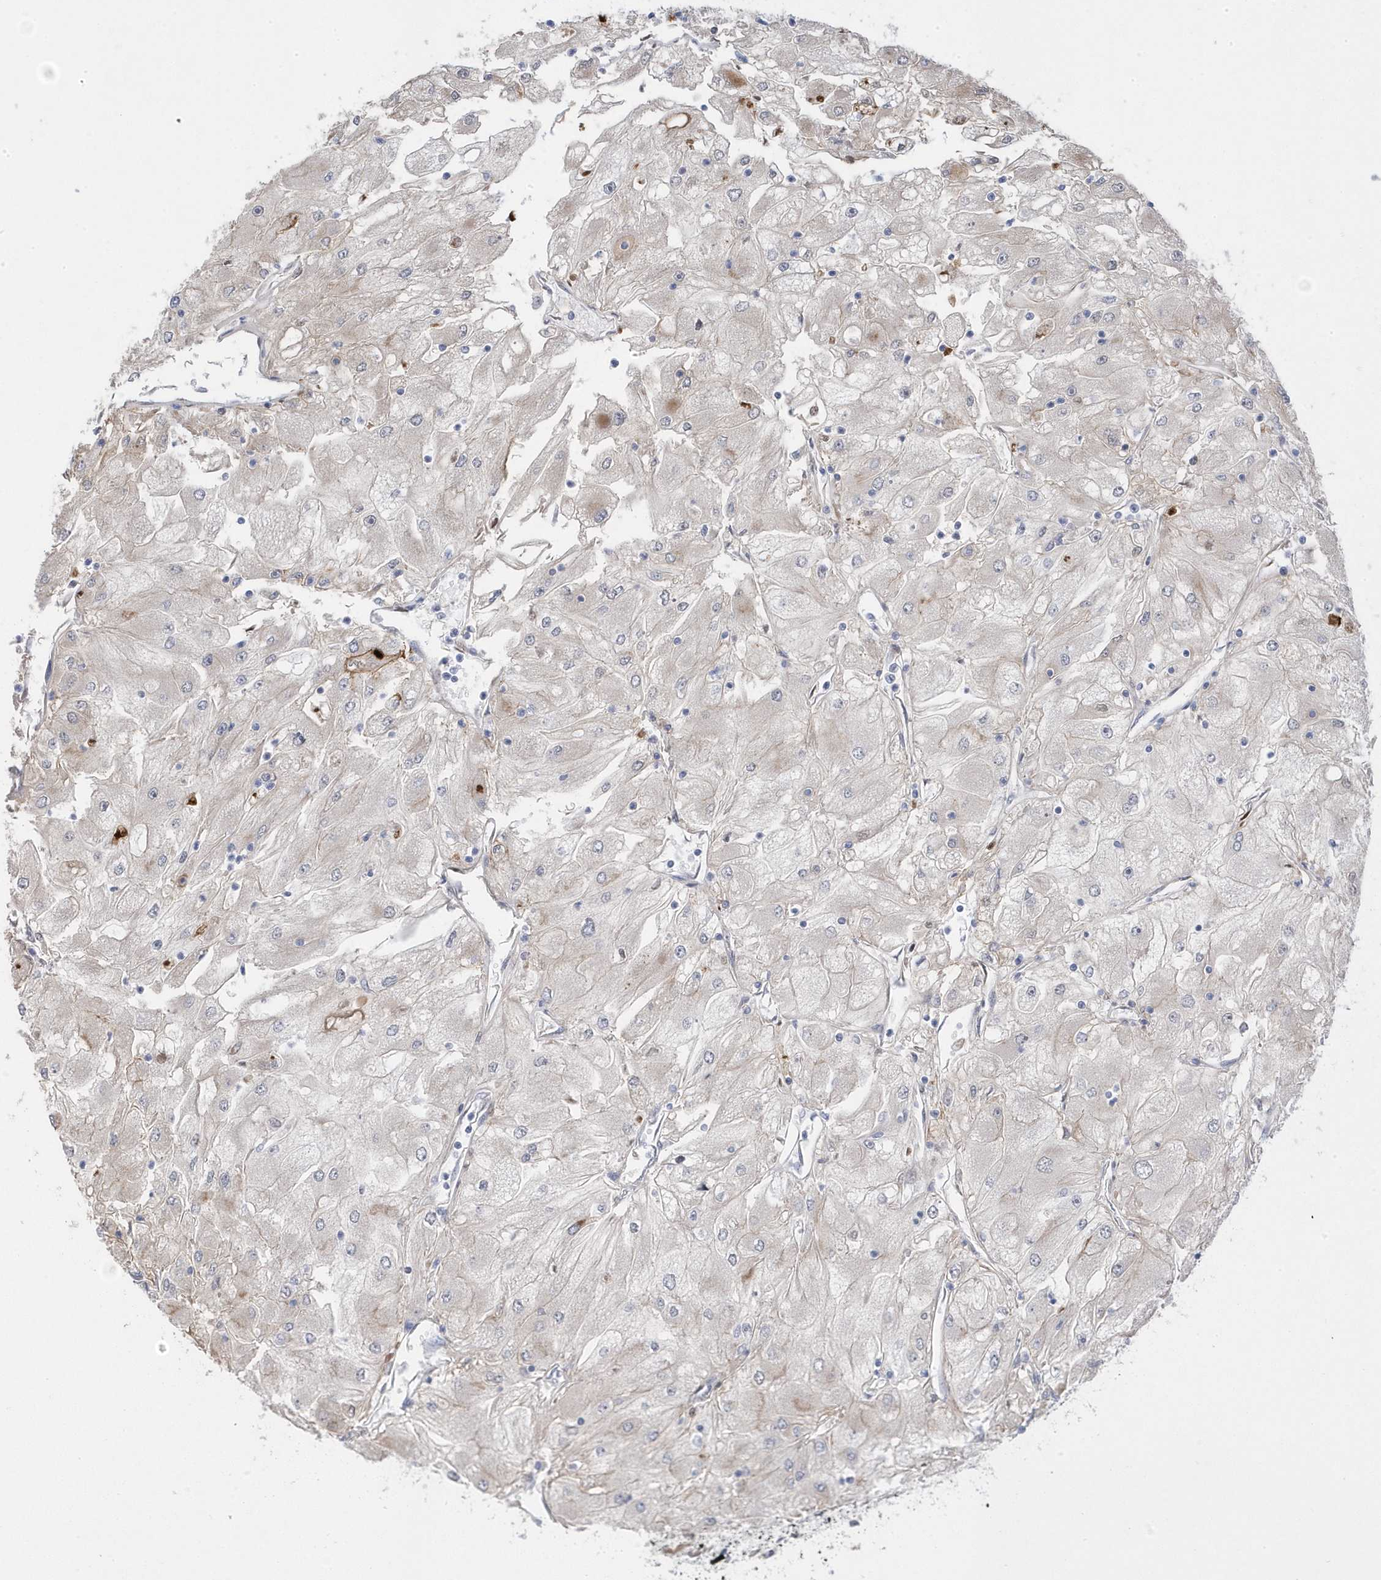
{"staining": {"intensity": "negative", "quantity": "none", "location": "none"}, "tissue": "renal cancer", "cell_type": "Tumor cells", "image_type": "cancer", "snomed": [{"axis": "morphology", "description": "Adenocarcinoma, NOS"}, {"axis": "topography", "description": "Kidney"}], "caption": "An IHC histopathology image of renal cancer is shown. There is no staining in tumor cells of renal cancer. (Stains: DAB (3,3'-diaminobenzidine) IHC with hematoxylin counter stain, Microscopy: brightfield microscopy at high magnification).", "gene": "GTPBP6", "patient": {"sex": "male", "age": 80}}